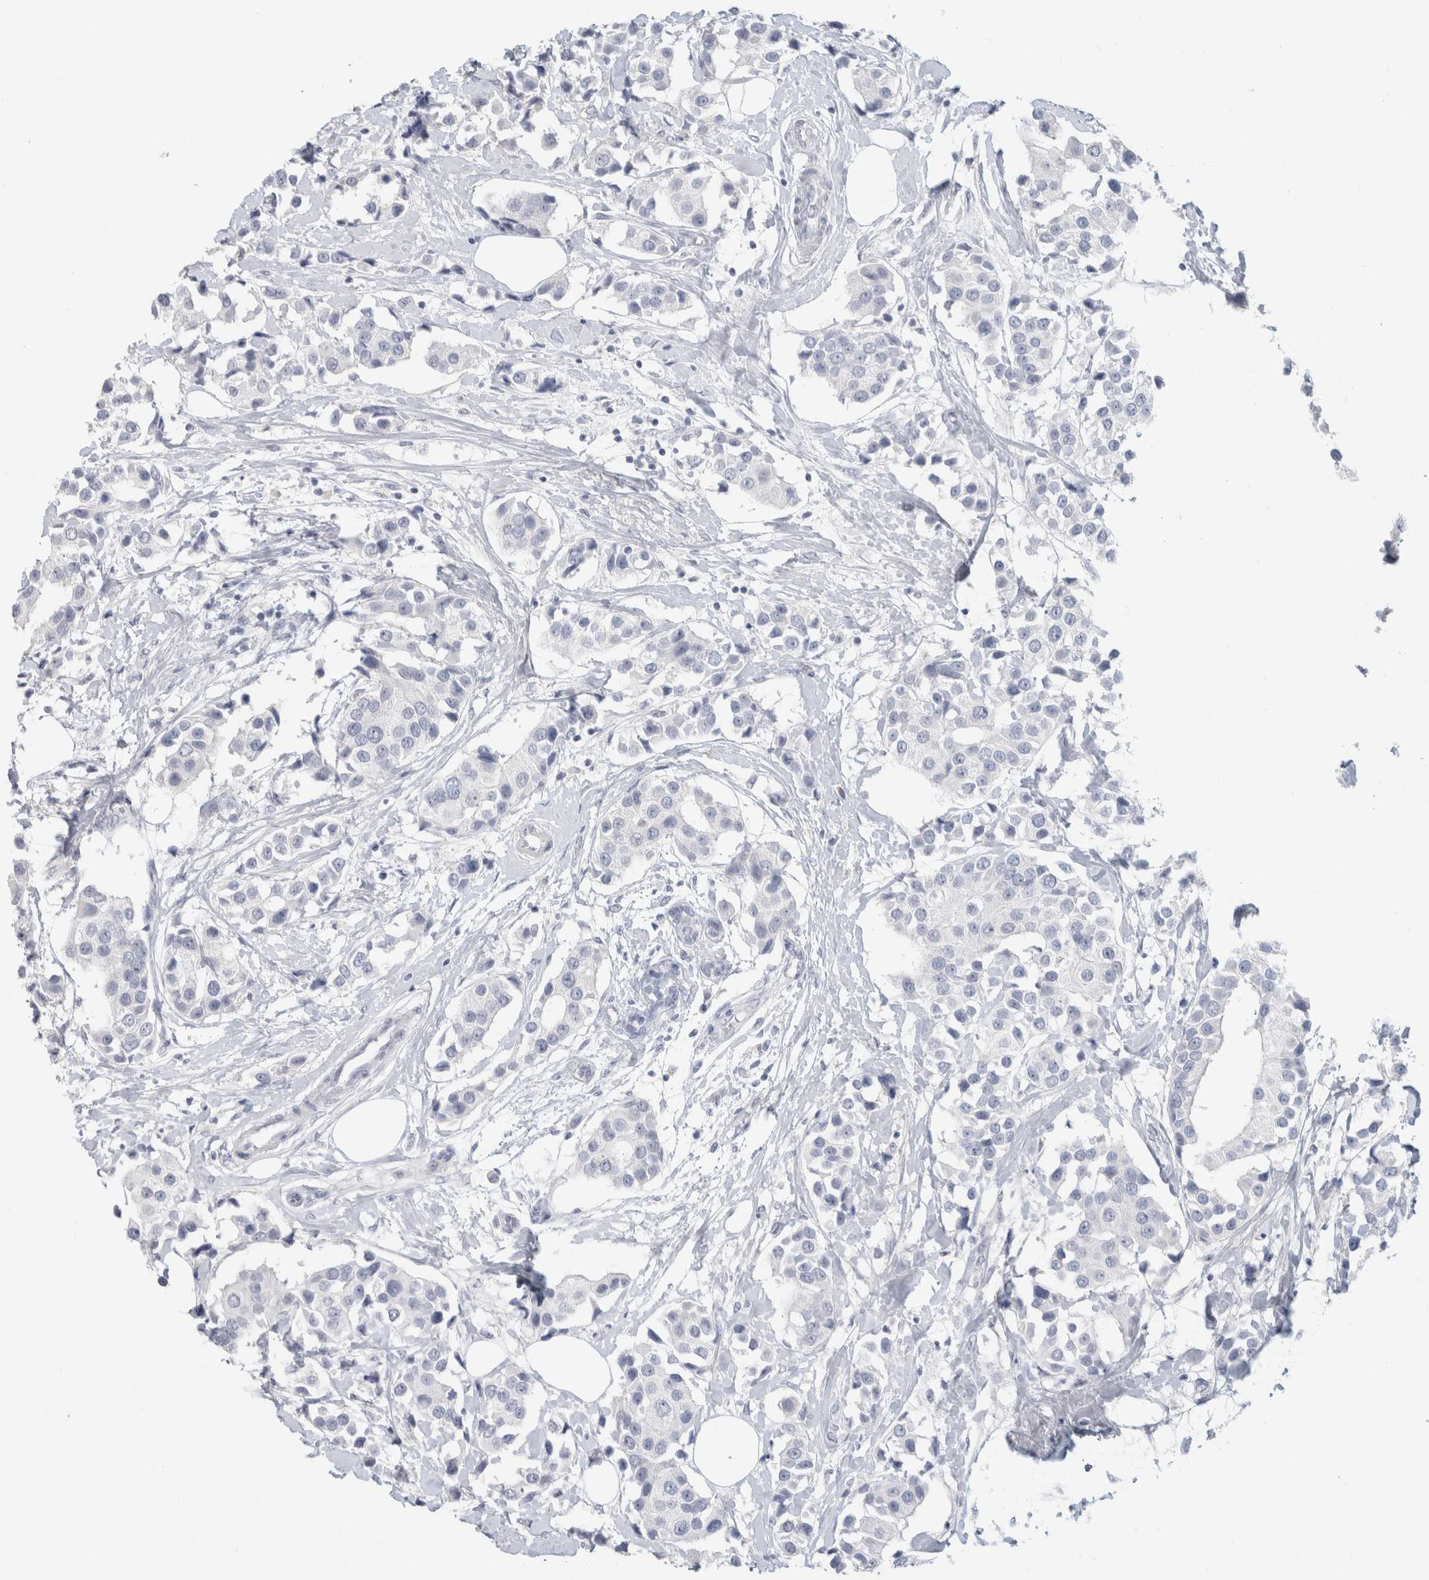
{"staining": {"intensity": "negative", "quantity": "none", "location": "none"}, "tissue": "breast cancer", "cell_type": "Tumor cells", "image_type": "cancer", "snomed": [{"axis": "morphology", "description": "Normal tissue, NOS"}, {"axis": "morphology", "description": "Duct carcinoma"}, {"axis": "topography", "description": "Breast"}], "caption": "Tumor cells are negative for protein expression in human breast cancer.", "gene": "SLC6A1", "patient": {"sex": "female", "age": 39}}